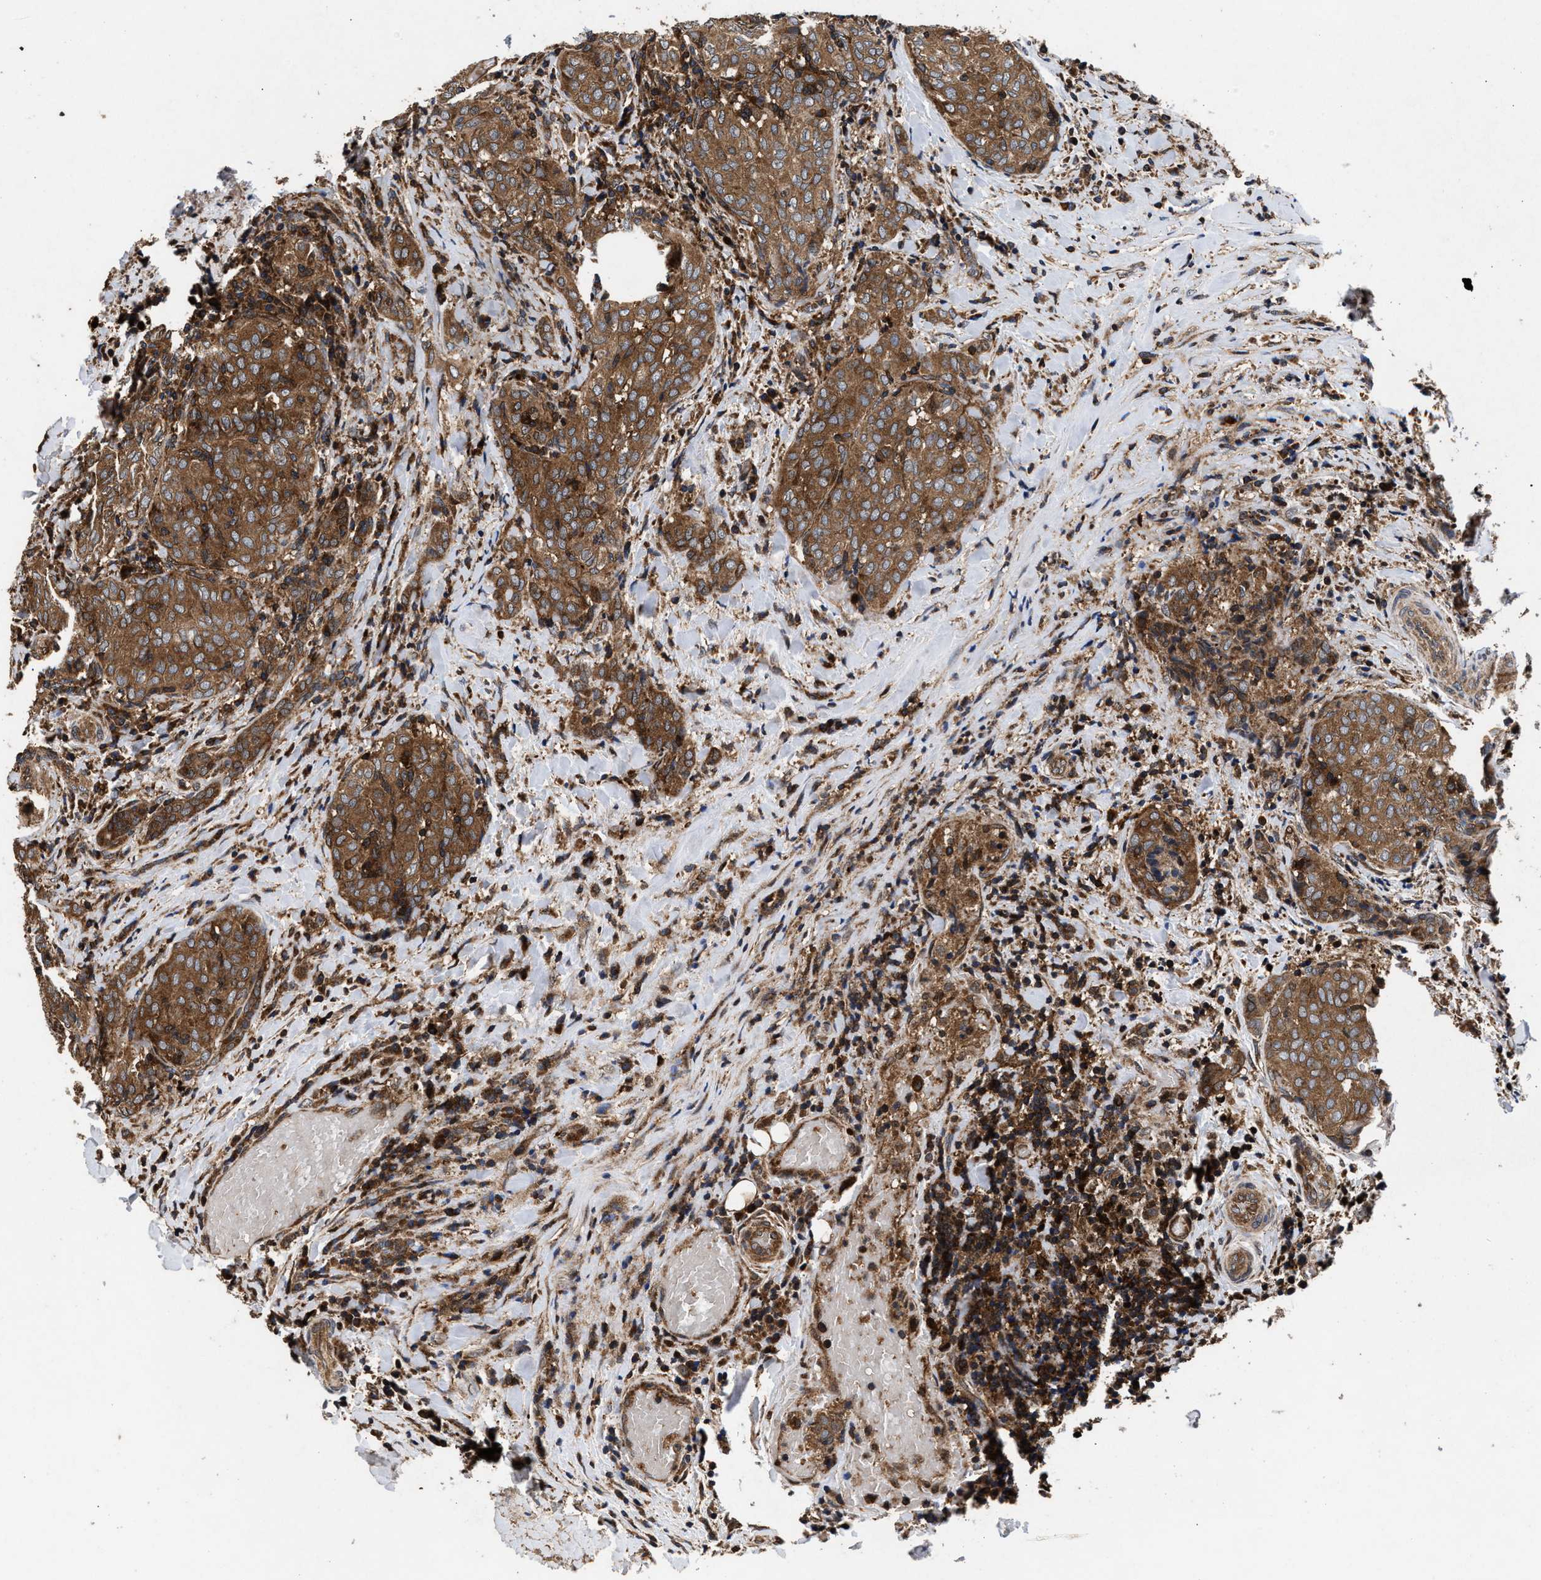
{"staining": {"intensity": "moderate", "quantity": ">75%", "location": "cytoplasmic/membranous"}, "tissue": "thyroid cancer", "cell_type": "Tumor cells", "image_type": "cancer", "snomed": [{"axis": "morphology", "description": "Normal tissue, NOS"}, {"axis": "morphology", "description": "Papillary adenocarcinoma, NOS"}, {"axis": "topography", "description": "Thyroid gland"}], "caption": "There is medium levels of moderate cytoplasmic/membranous expression in tumor cells of papillary adenocarcinoma (thyroid), as demonstrated by immunohistochemical staining (brown color).", "gene": "NFKB2", "patient": {"sex": "female", "age": 30}}